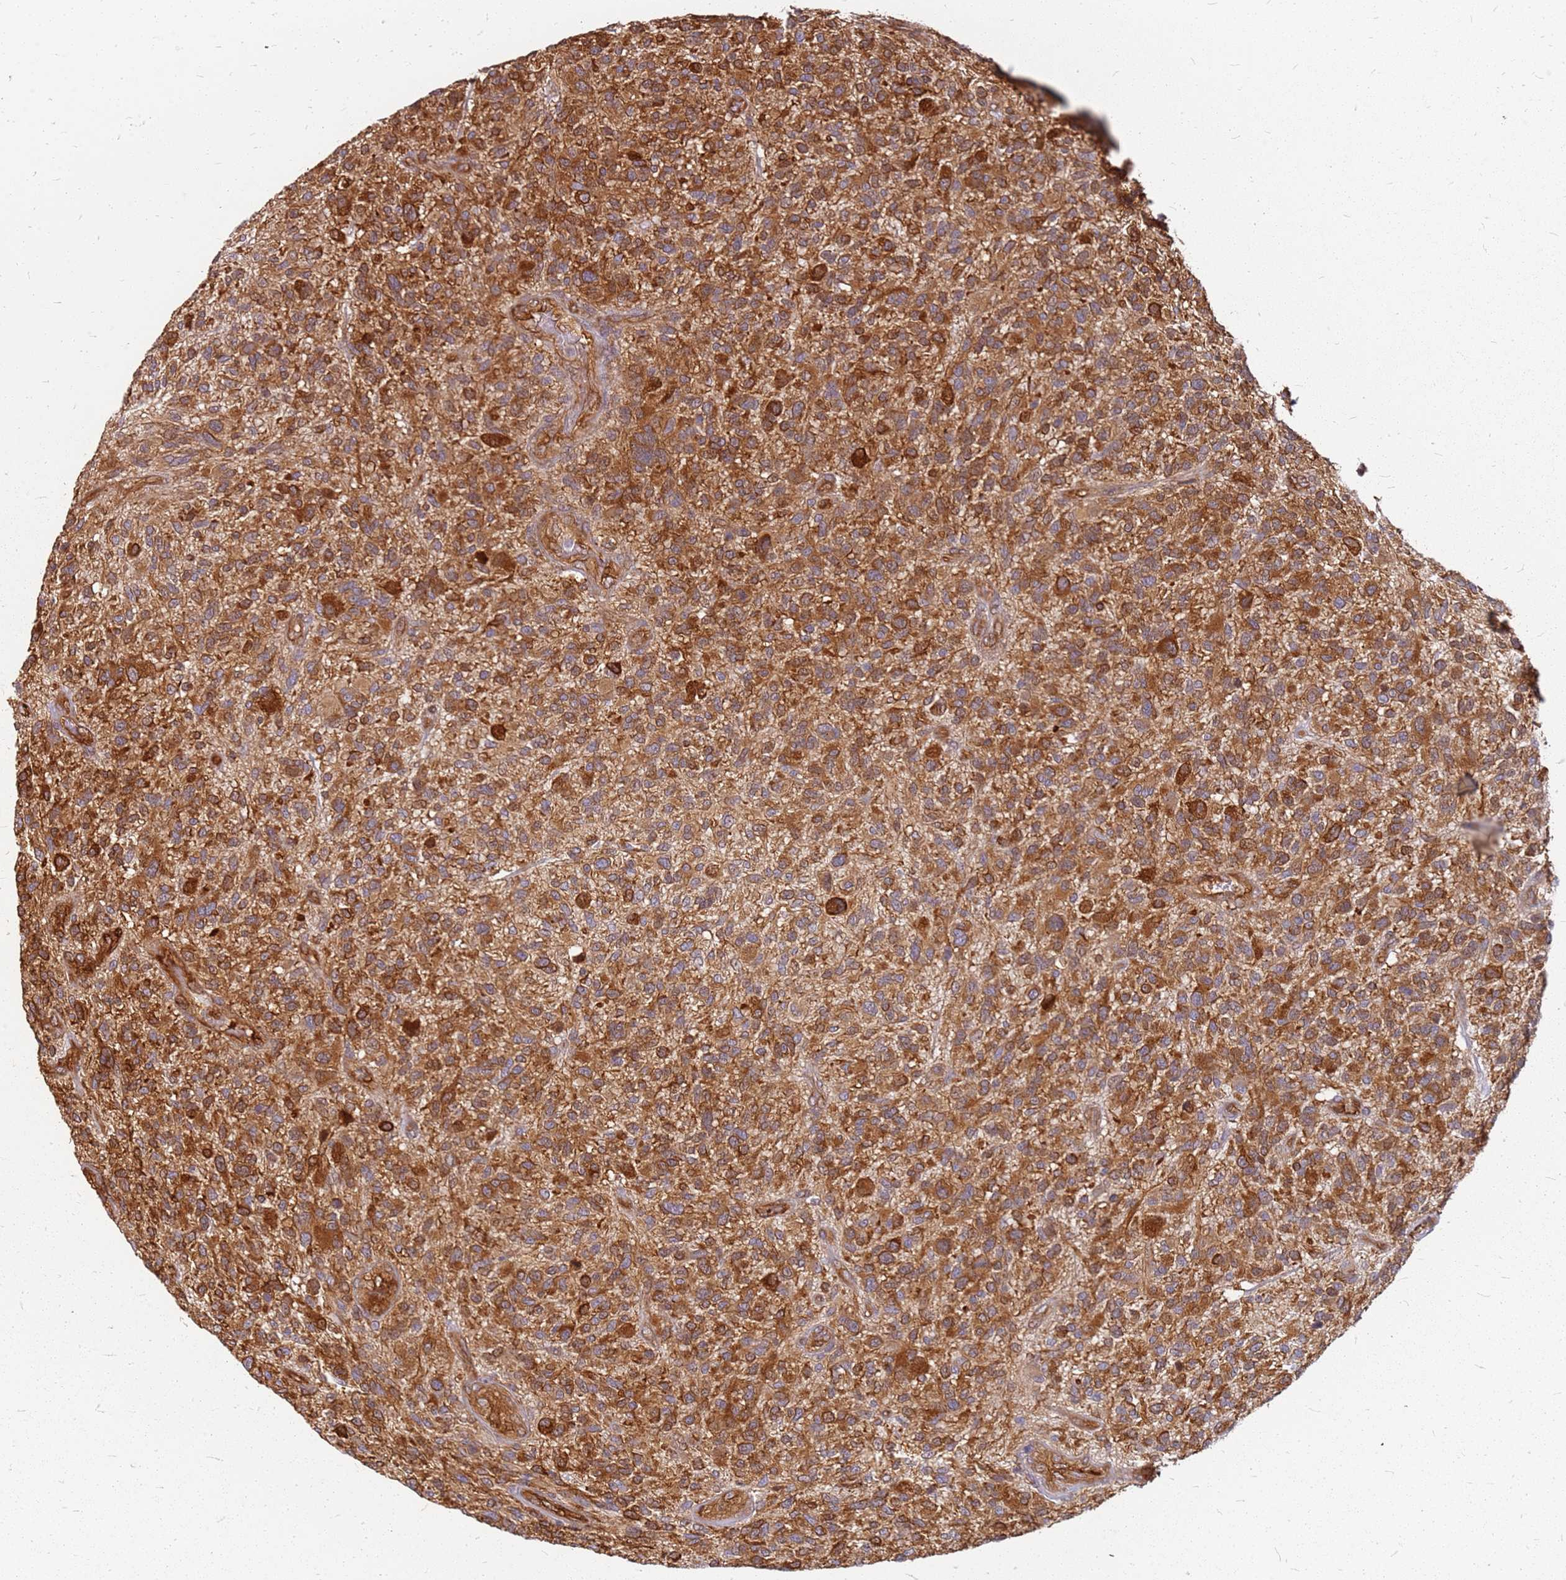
{"staining": {"intensity": "strong", "quantity": ">75%", "location": "cytoplasmic/membranous"}, "tissue": "glioma", "cell_type": "Tumor cells", "image_type": "cancer", "snomed": [{"axis": "morphology", "description": "Glioma, malignant, High grade"}, {"axis": "topography", "description": "Brain"}], "caption": "Protein expression analysis of malignant high-grade glioma displays strong cytoplasmic/membranous staining in about >75% of tumor cells.", "gene": "HDX", "patient": {"sex": "male", "age": 47}}